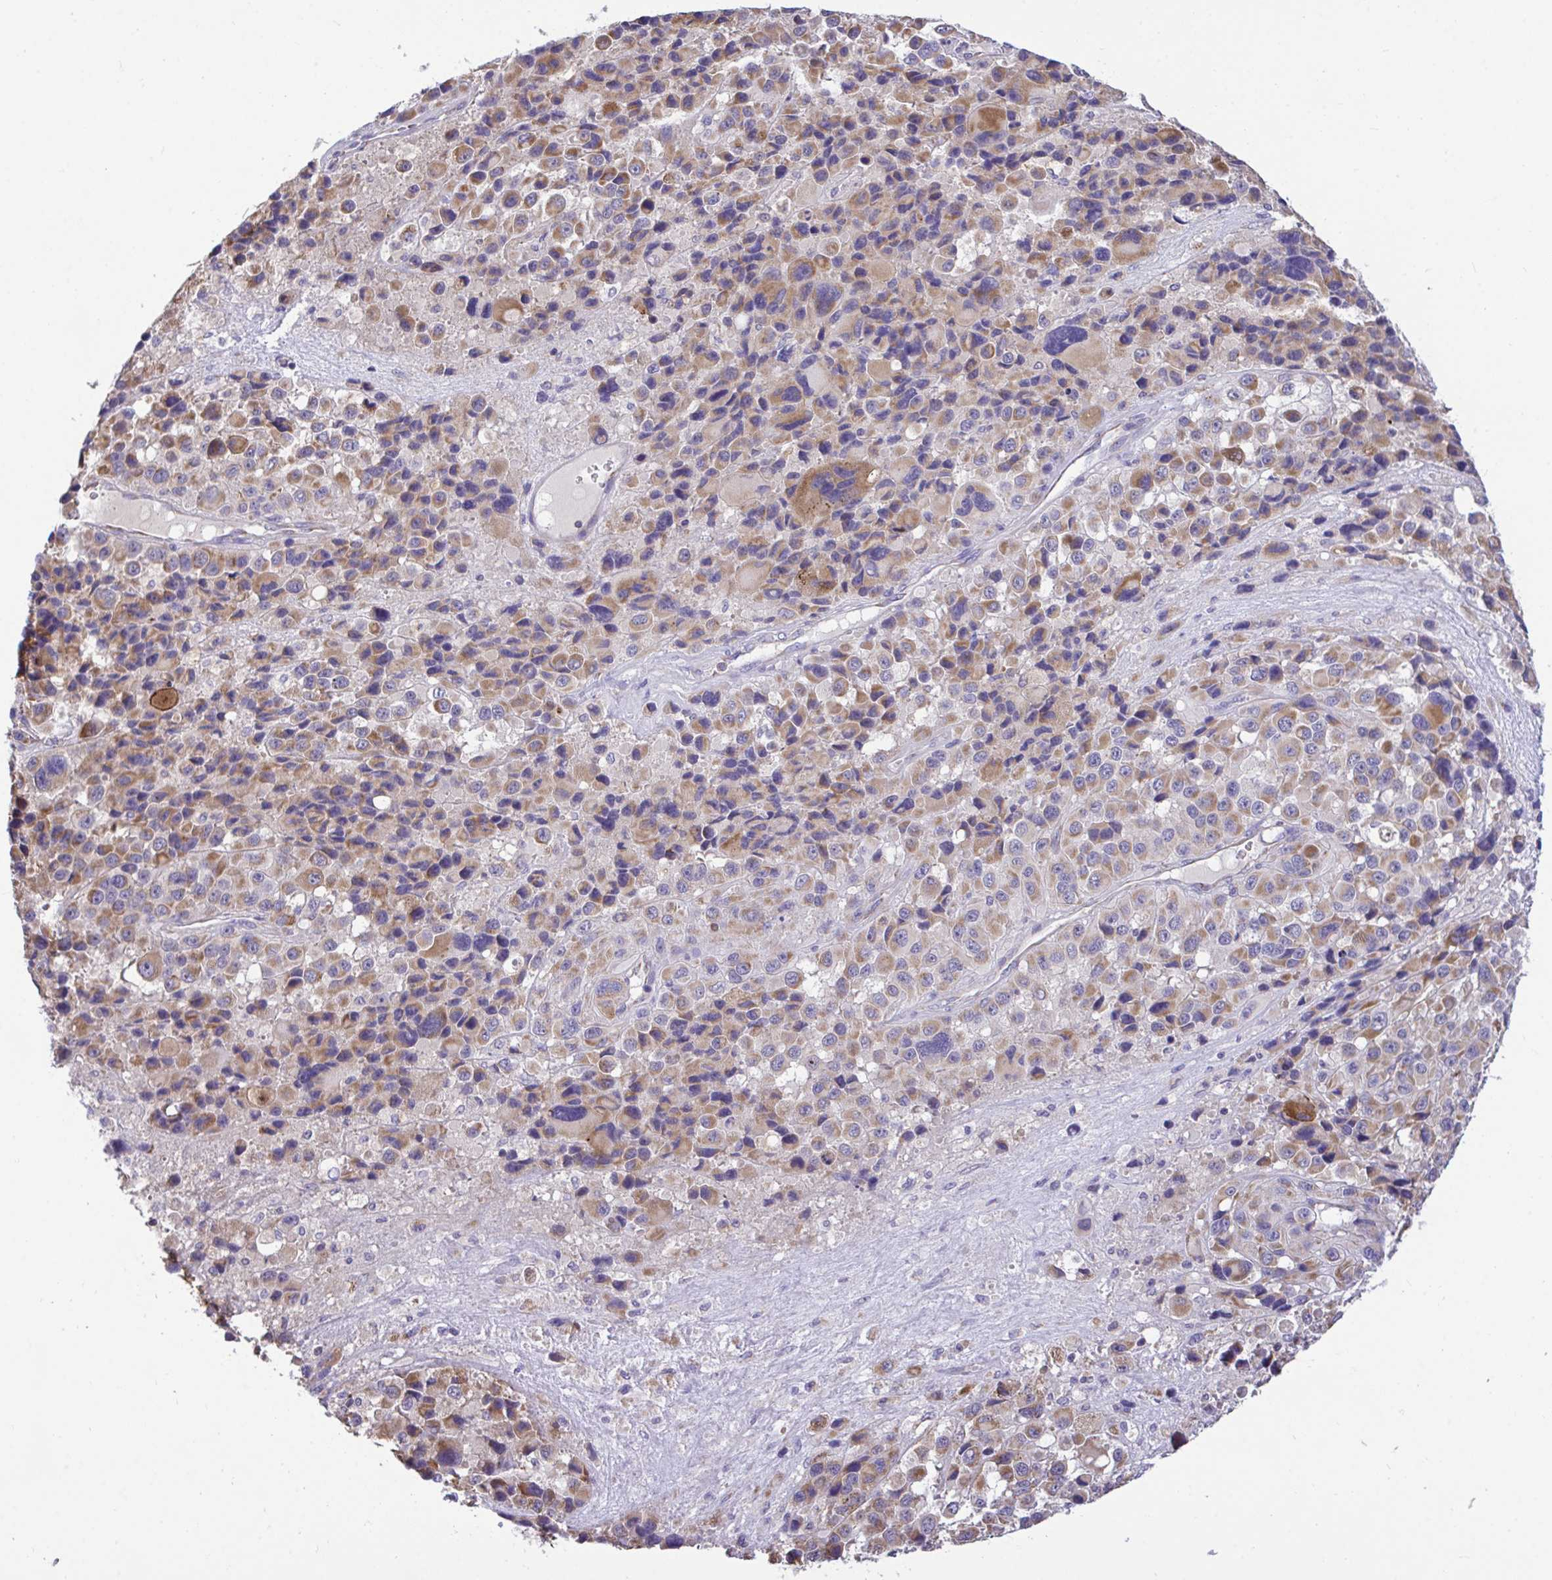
{"staining": {"intensity": "weak", "quantity": ">75%", "location": "cytoplasmic/membranous"}, "tissue": "melanoma", "cell_type": "Tumor cells", "image_type": "cancer", "snomed": [{"axis": "morphology", "description": "Malignant melanoma, Metastatic site"}, {"axis": "topography", "description": "Lymph node"}], "caption": "Immunohistochemical staining of malignant melanoma (metastatic site) displays low levels of weak cytoplasmic/membranous protein expression in approximately >75% of tumor cells.", "gene": "SARS2", "patient": {"sex": "female", "age": 65}}